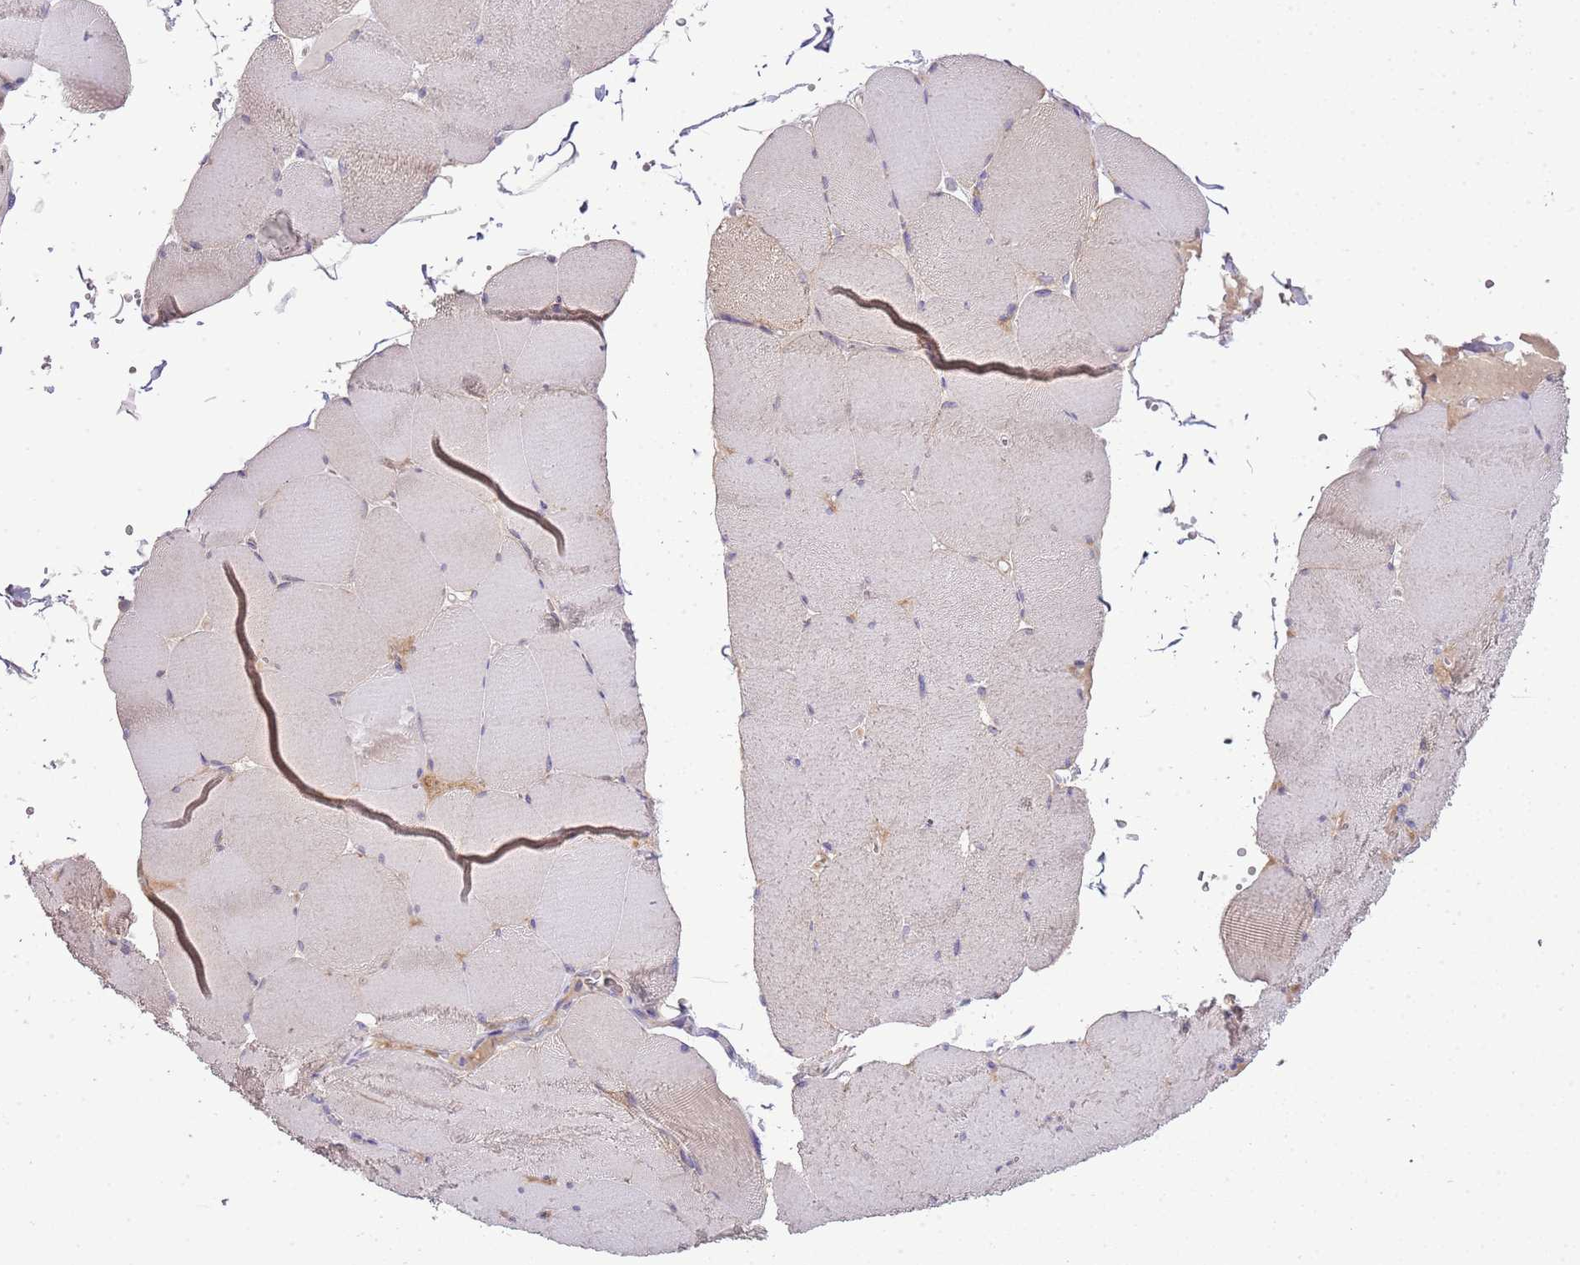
{"staining": {"intensity": "weak", "quantity": "25%-75%", "location": "cytoplasmic/membranous"}, "tissue": "skeletal muscle", "cell_type": "Myocytes", "image_type": "normal", "snomed": [{"axis": "morphology", "description": "Normal tissue, NOS"}, {"axis": "topography", "description": "Skeletal muscle"}, {"axis": "topography", "description": "Head-Neck"}], "caption": "IHC micrograph of normal human skeletal muscle stained for a protein (brown), which reveals low levels of weak cytoplasmic/membranous positivity in about 25%-75% of myocytes.", "gene": "SCAMP5", "patient": {"sex": "male", "age": 66}}